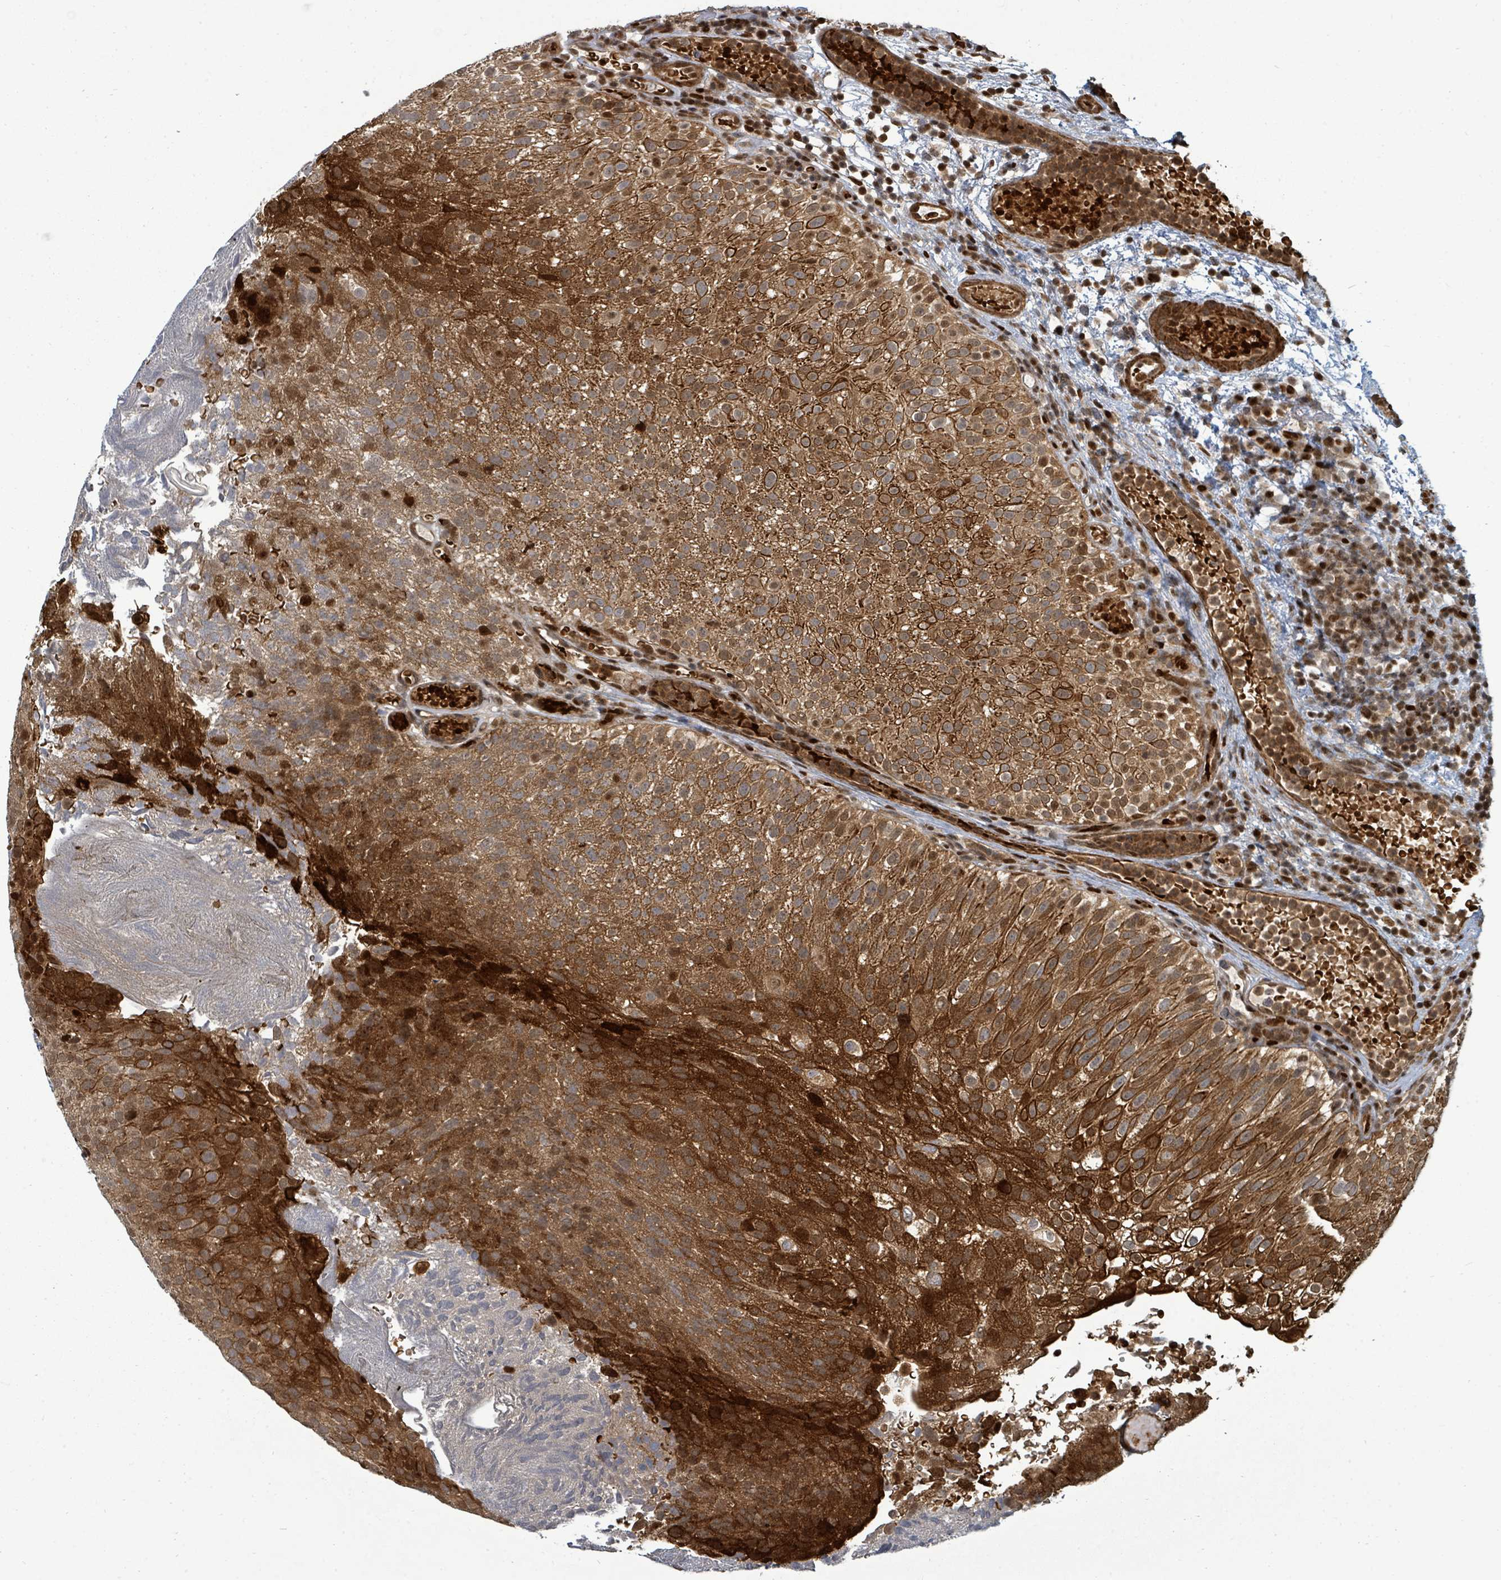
{"staining": {"intensity": "strong", "quantity": ">75%", "location": "cytoplasmic/membranous,nuclear"}, "tissue": "urothelial cancer", "cell_type": "Tumor cells", "image_type": "cancer", "snomed": [{"axis": "morphology", "description": "Urothelial carcinoma, Low grade"}, {"axis": "topography", "description": "Urinary bladder"}], "caption": "Brown immunohistochemical staining in urothelial carcinoma (low-grade) demonstrates strong cytoplasmic/membranous and nuclear positivity in about >75% of tumor cells.", "gene": "TRDMT1", "patient": {"sex": "male", "age": 78}}